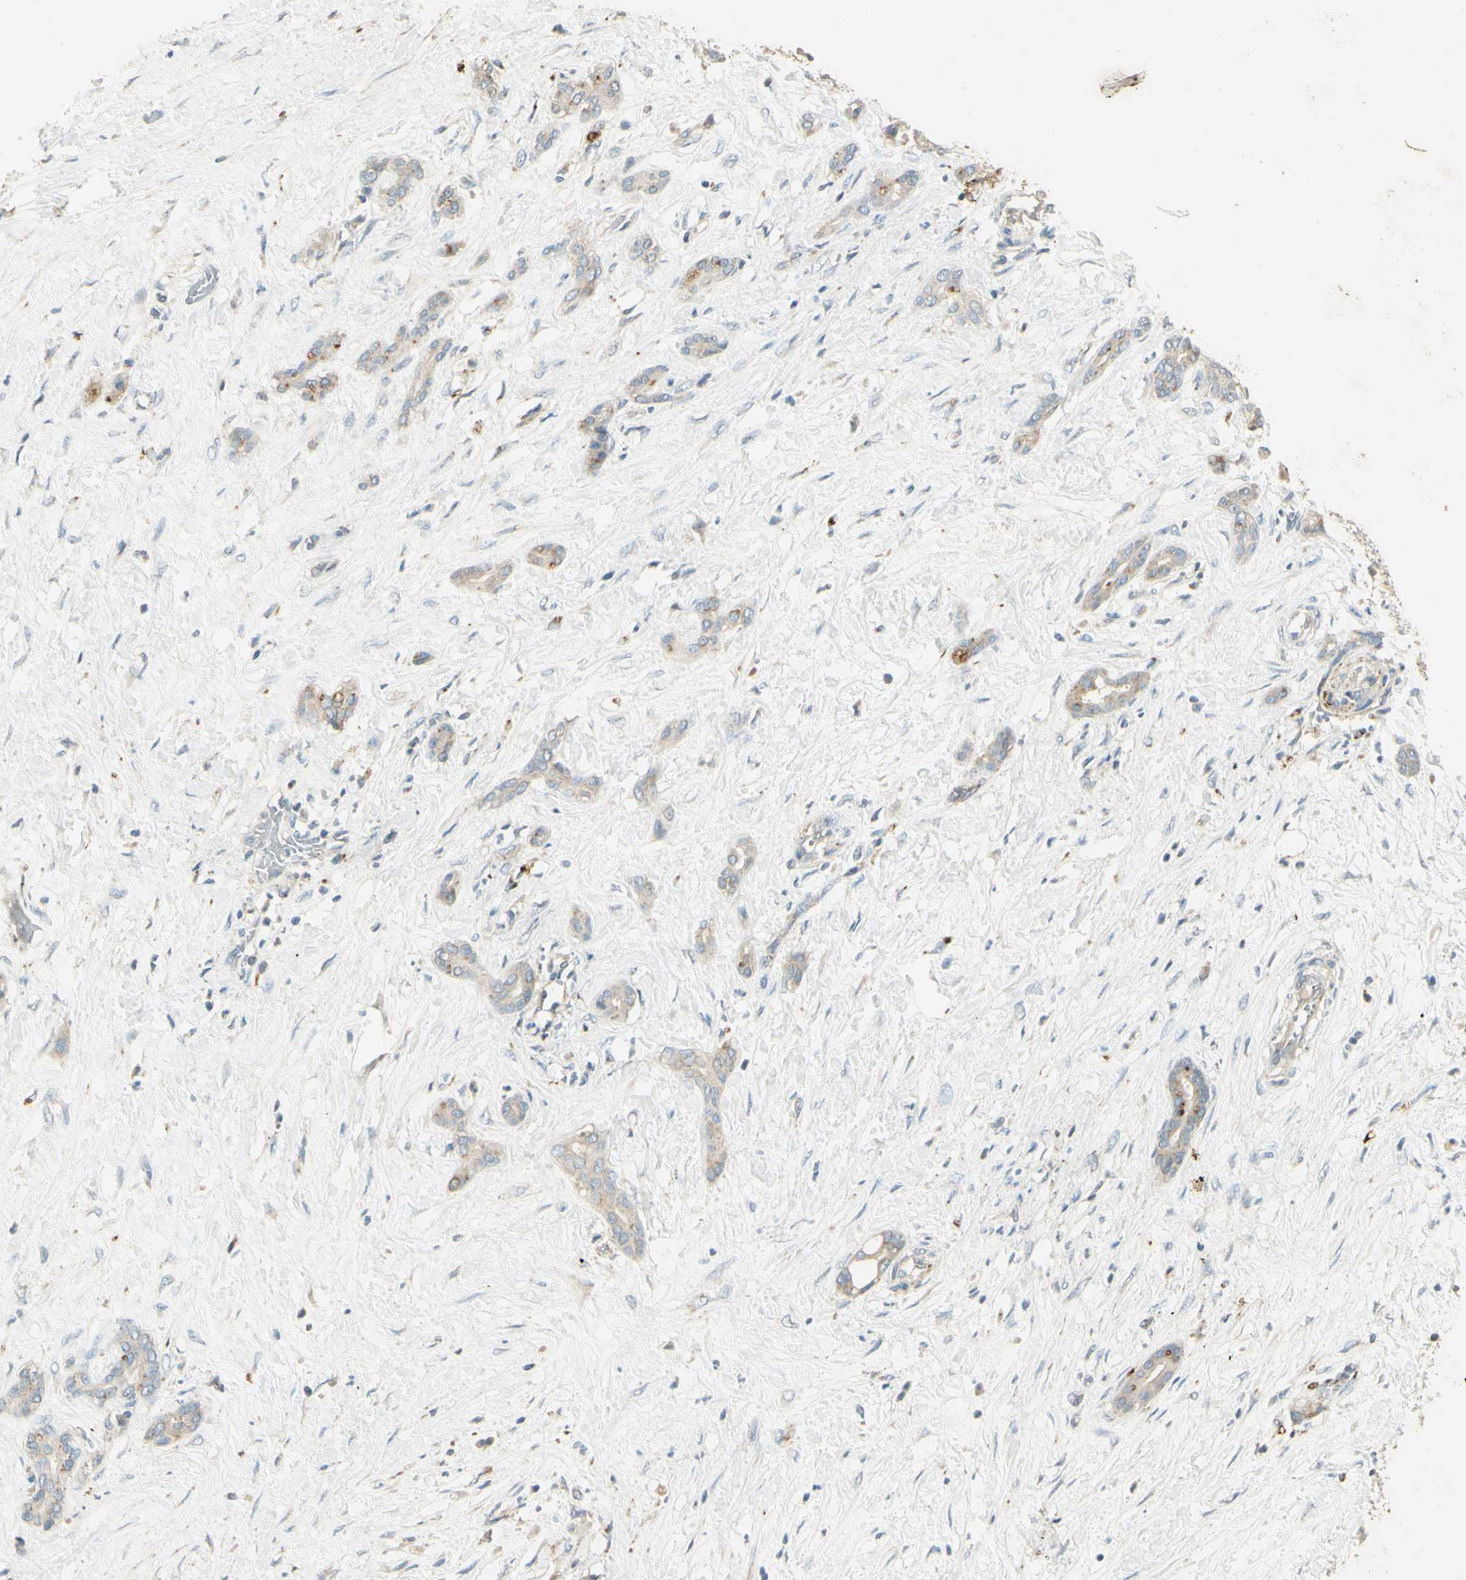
{"staining": {"intensity": "negative", "quantity": "none", "location": "none"}, "tissue": "pancreatic cancer", "cell_type": "Tumor cells", "image_type": "cancer", "snomed": [{"axis": "morphology", "description": "Adenocarcinoma, NOS"}, {"axis": "topography", "description": "Pancreas"}], "caption": "Histopathology image shows no significant protein staining in tumor cells of pancreatic adenocarcinoma. Brightfield microscopy of IHC stained with DAB (brown) and hematoxylin (blue), captured at high magnification.", "gene": "ARHGEF17", "patient": {"sex": "male", "age": 41}}